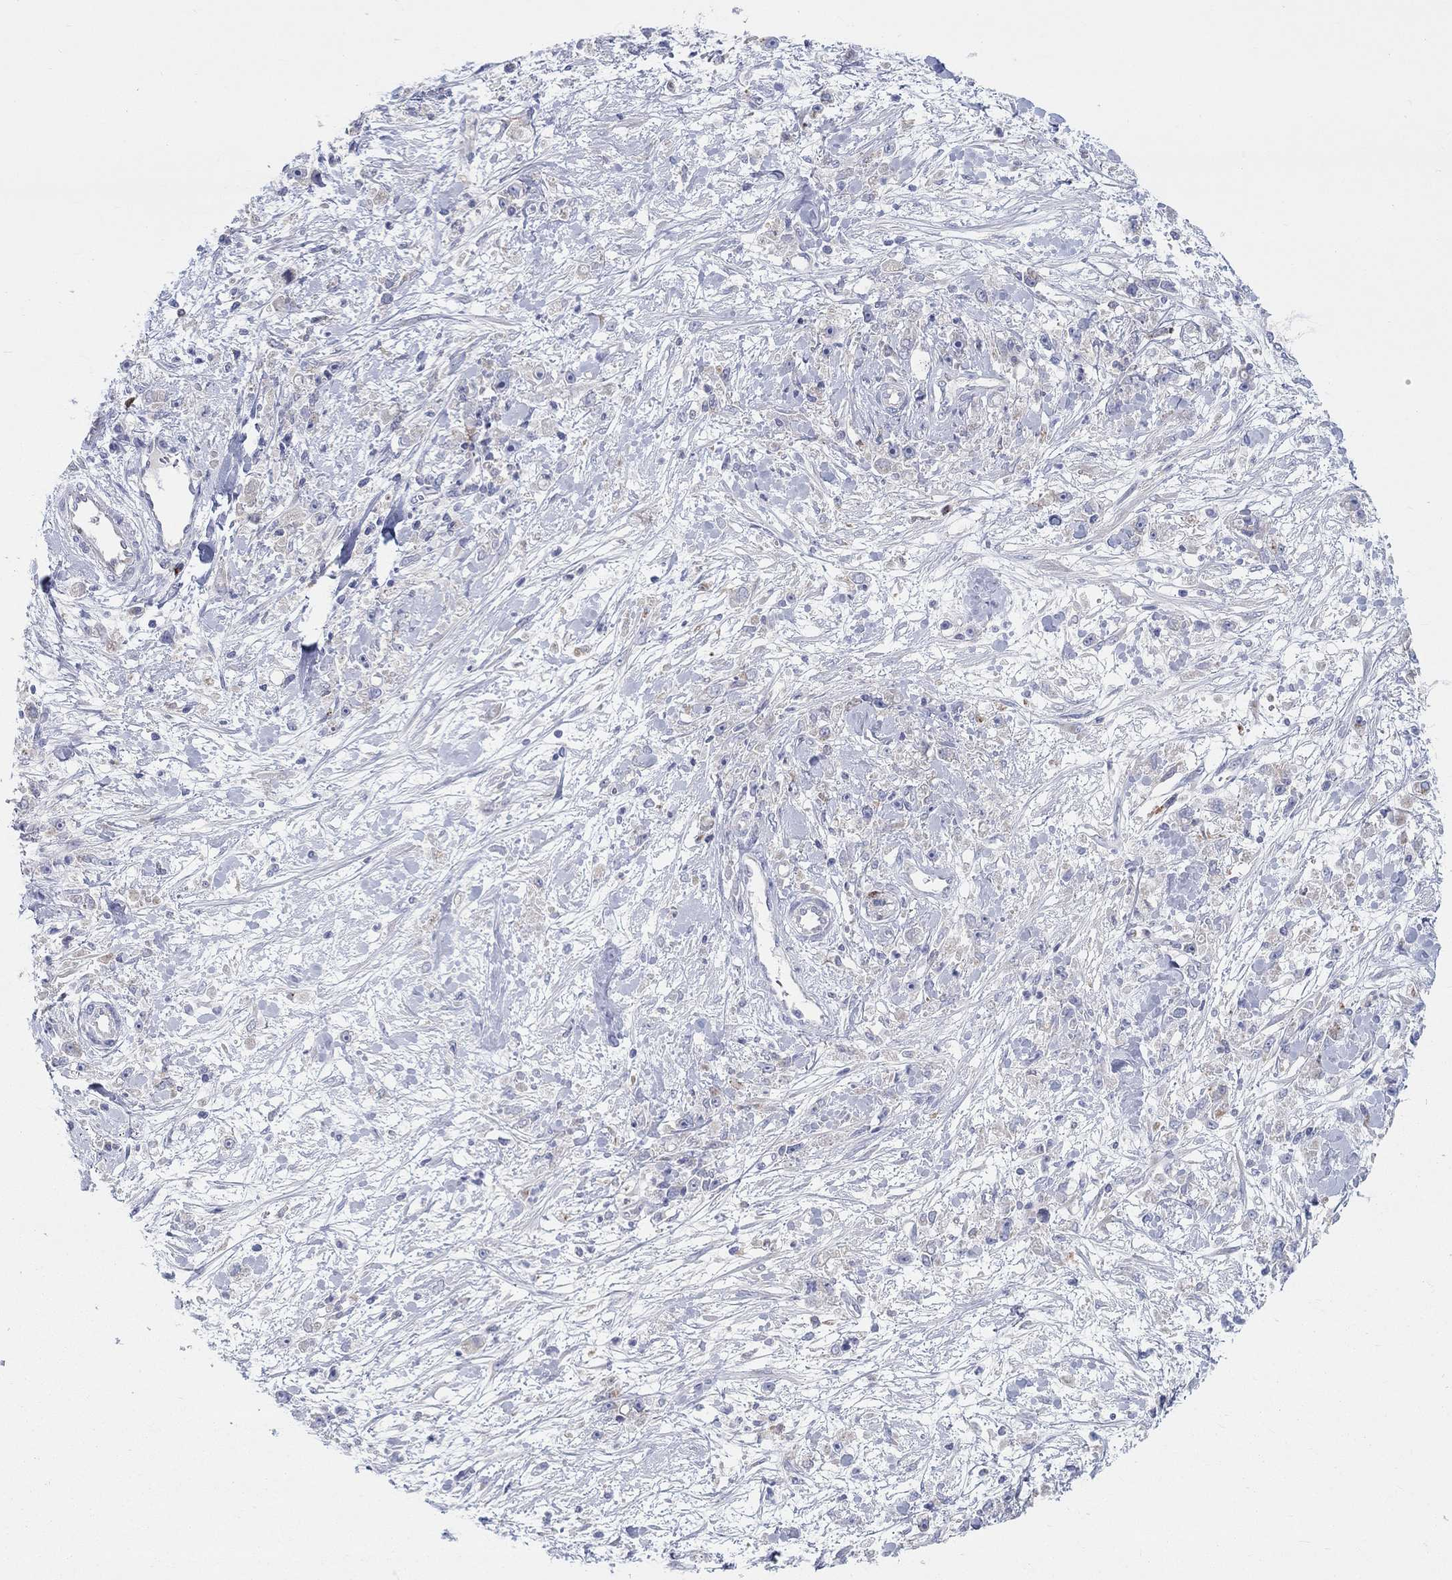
{"staining": {"intensity": "negative", "quantity": "none", "location": "none"}, "tissue": "stomach cancer", "cell_type": "Tumor cells", "image_type": "cancer", "snomed": [{"axis": "morphology", "description": "Adenocarcinoma, NOS"}, {"axis": "topography", "description": "Stomach"}], "caption": "Stomach cancer was stained to show a protein in brown. There is no significant staining in tumor cells.", "gene": "BCO2", "patient": {"sex": "female", "age": 59}}